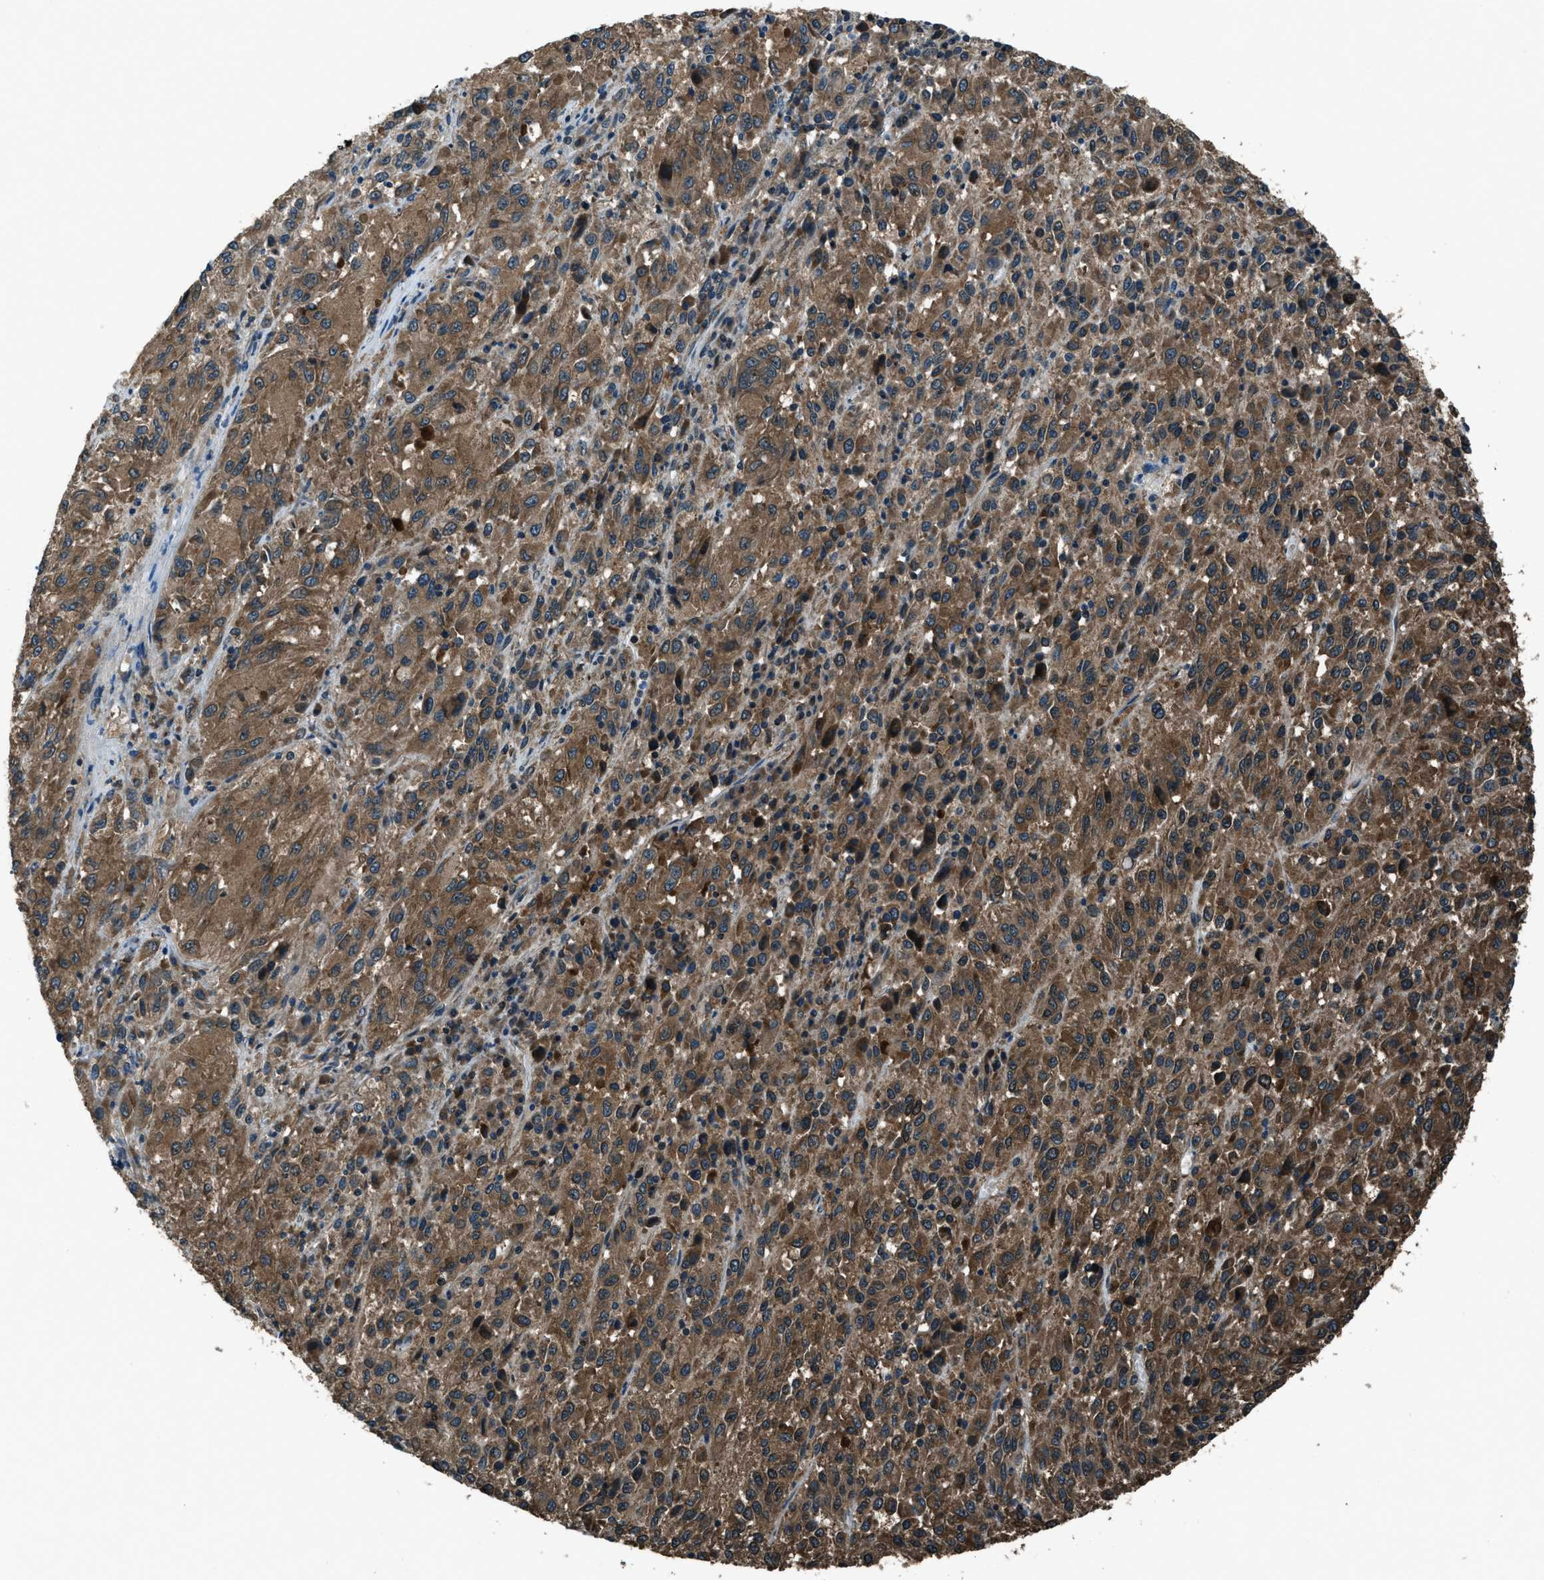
{"staining": {"intensity": "moderate", "quantity": ">75%", "location": "cytoplasmic/membranous"}, "tissue": "melanoma", "cell_type": "Tumor cells", "image_type": "cancer", "snomed": [{"axis": "morphology", "description": "Malignant melanoma, Metastatic site"}, {"axis": "topography", "description": "Lung"}], "caption": "Immunohistochemical staining of human melanoma demonstrates moderate cytoplasmic/membranous protein positivity in about >75% of tumor cells.", "gene": "TRIM4", "patient": {"sex": "male", "age": 64}}